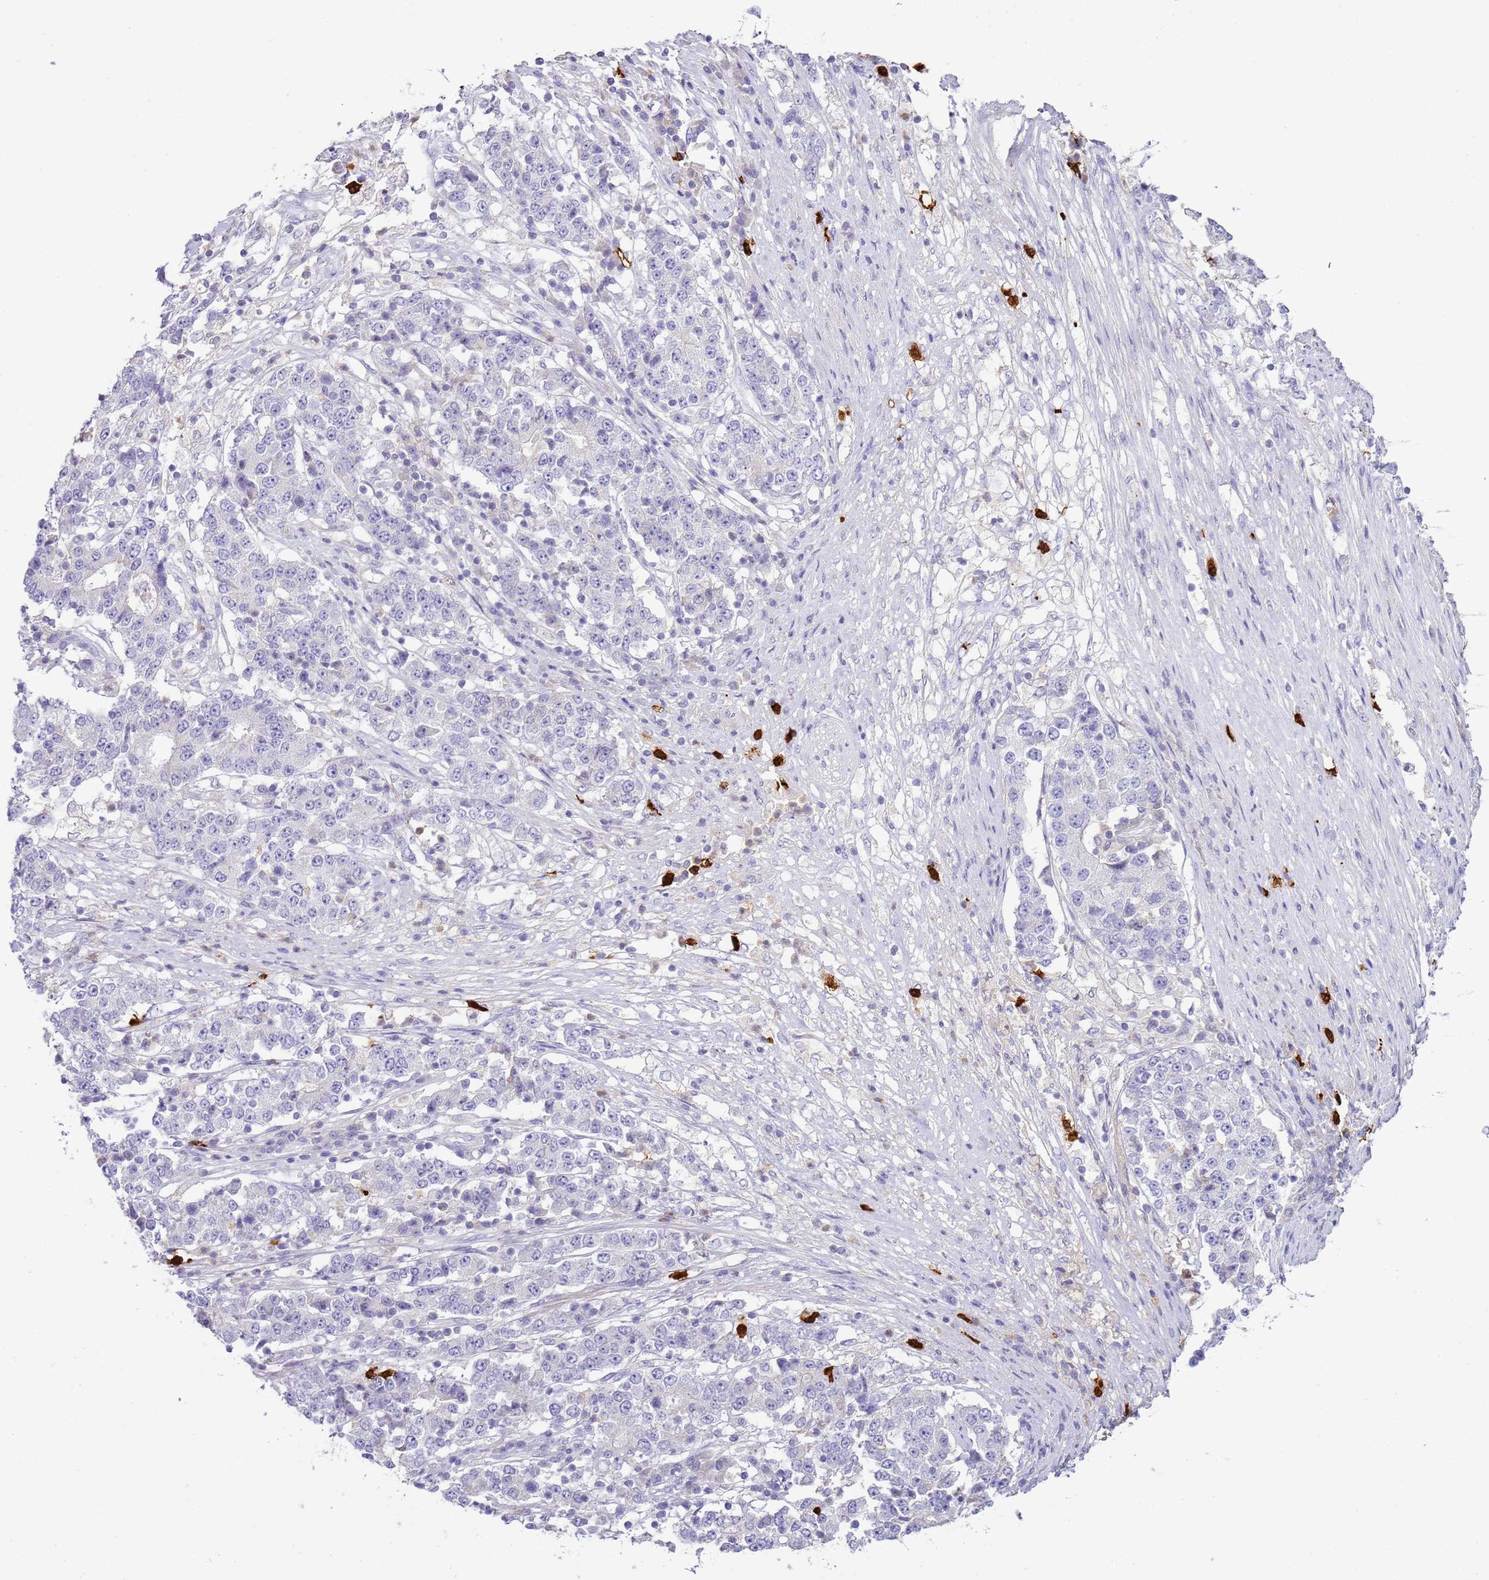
{"staining": {"intensity": "negative", "quantity": "none", "location": "none"}, "tissue": "stomach cancer", "cell_type": "Tumor cells", "image_type": "cancer", "snomed": [{"axis": "morphology", "description": "Adenocarcinoma, NOS"}, {"axis": "topography", "description": "Stomach"}], "caption": "An immunohistochemistry (IHC) image of adenocarcinoma (stomach) is shown. There is no staining in tumor cells of adenocarcinoma (stomach).", "gene": "IL2RG", "patient": {"sex": "male", "age": 59}}